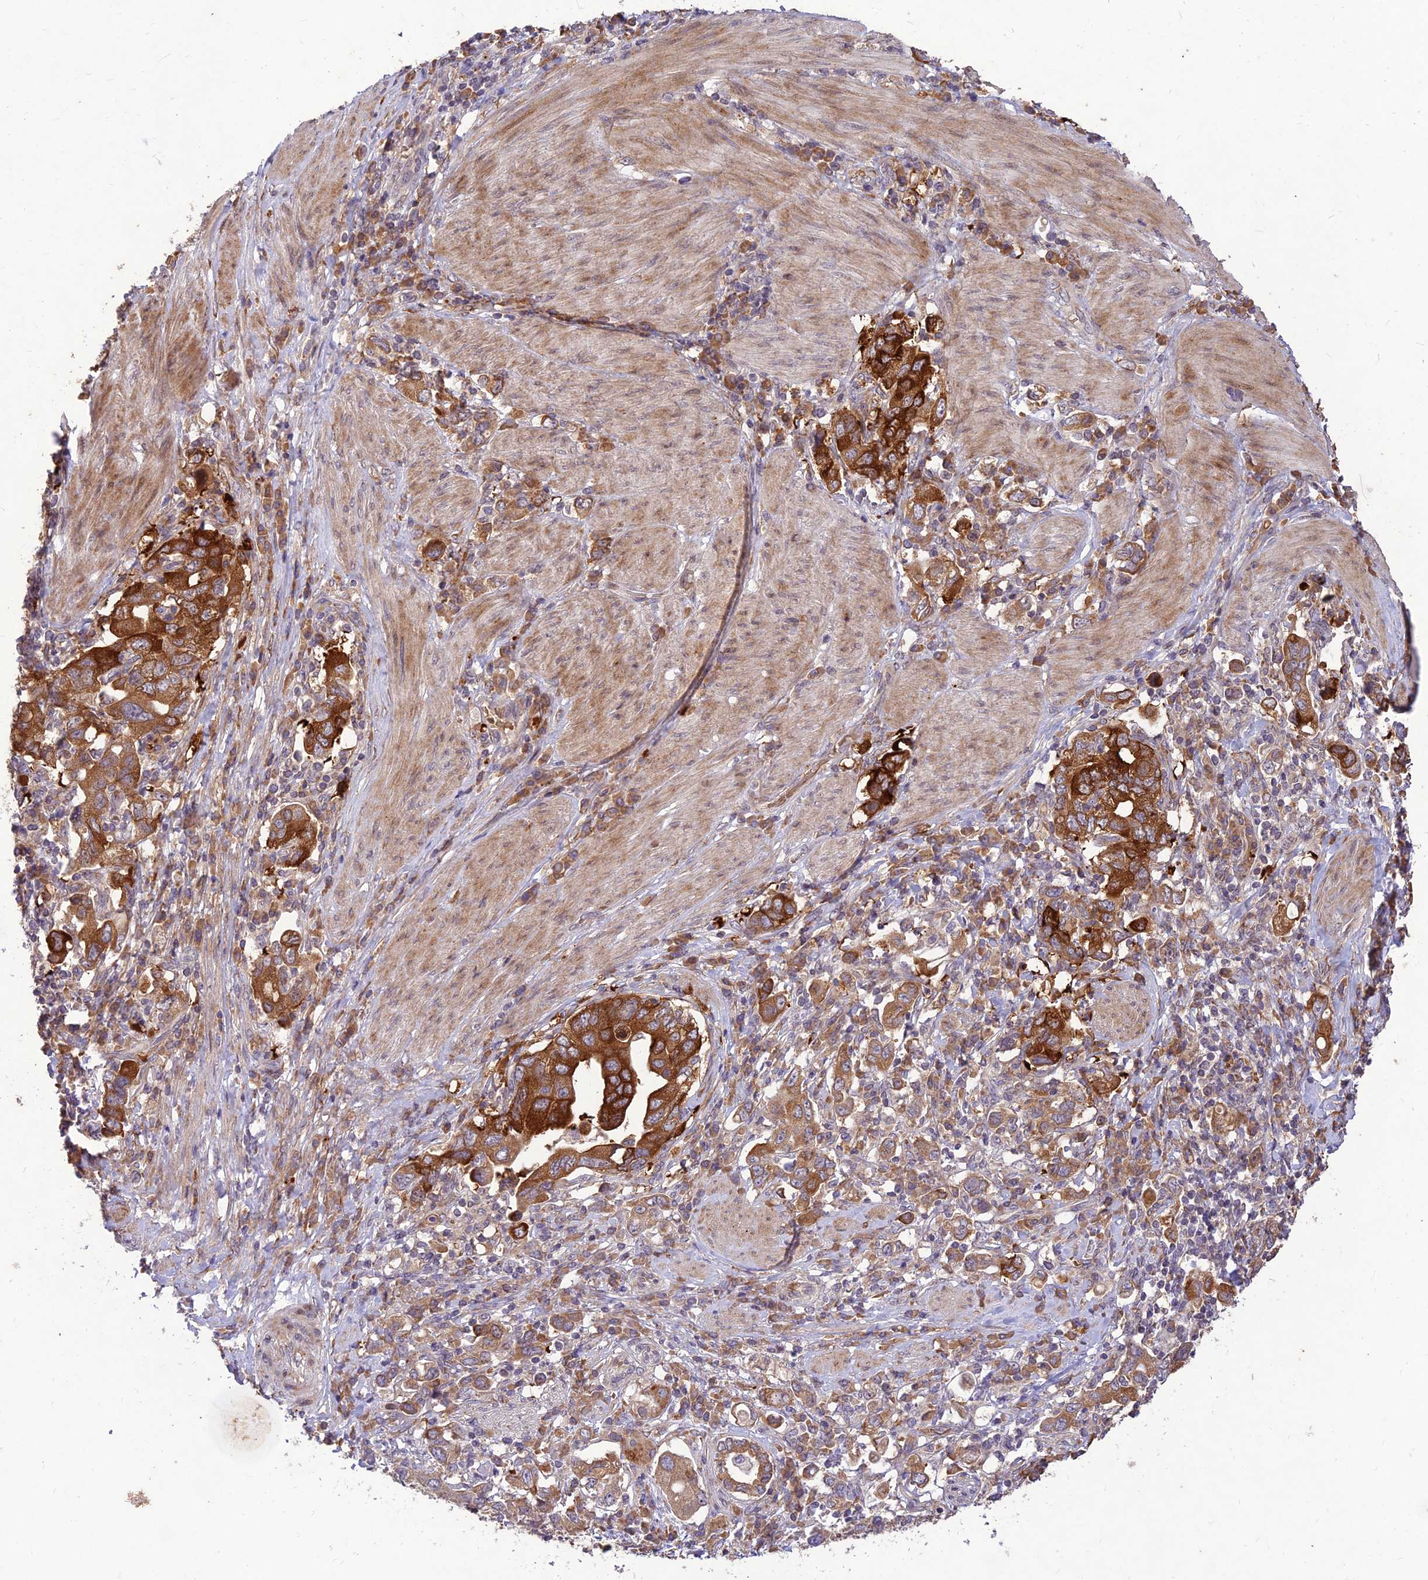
{"staining": {"intensity": "strong", "quantity": ">75%", "location": "cytoplasmic/membranous"}, "tissue": "stomach cancer", "cell_type": "Tumor cells", "image_type": "cancer", "snomed": [{"axis": "morphology", "description": "Adenocarcinoma, NOS"}, {"axis": "topography", "description": "Stomach, upper"}, {"axis": "topography", "description": "Stomach"}], "caption": "DAB (3,3'-diaminobenzidine) immunohistochemical staining of stomach adenocarcinoma displays strong cytoplasmic/membranous protein expression in approximately >75% of tumor cells.", "gene": "PPP1R11", "patient": {"sex": "male", "age": 62}}